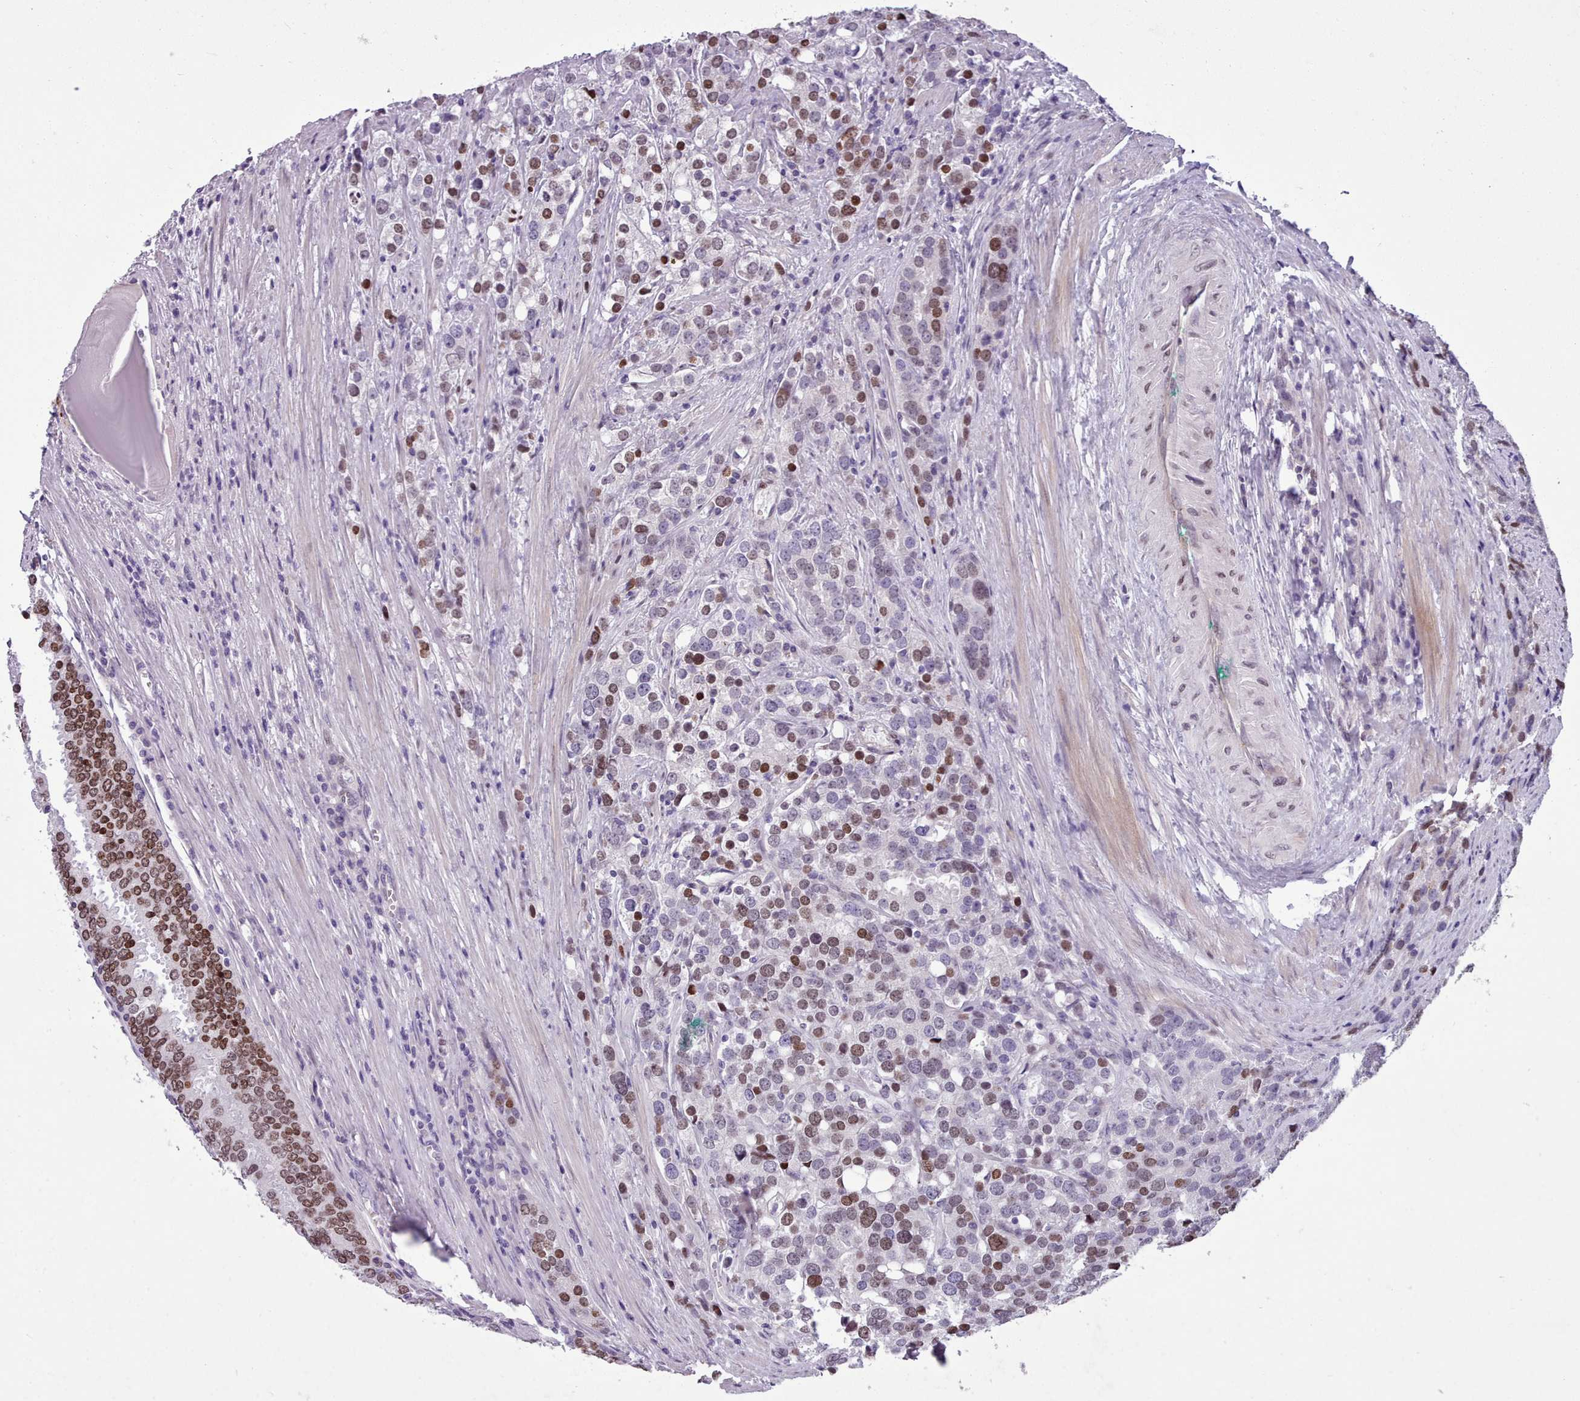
{"staining": {"intensity": "moderate", "quantity": "<25%", "location": "nuclear"}, "tissue": "prostate cancer", "cell_type": "Tumor cells", "image_type": "cancer", "snomed": [{"axis": "morphology", "description": "Adenocarcinoma, High grade"}, {"axis": "topography", "description": "Prostate"}], "caption": "A photomicrograph of adenocarcinoma (high-grade) (prostate) stained for a protein exhibits moderate nuclear brown staining in tumor cells.", "gene": "KCNT2", "patient": {"sex": "male", "age": 71}}